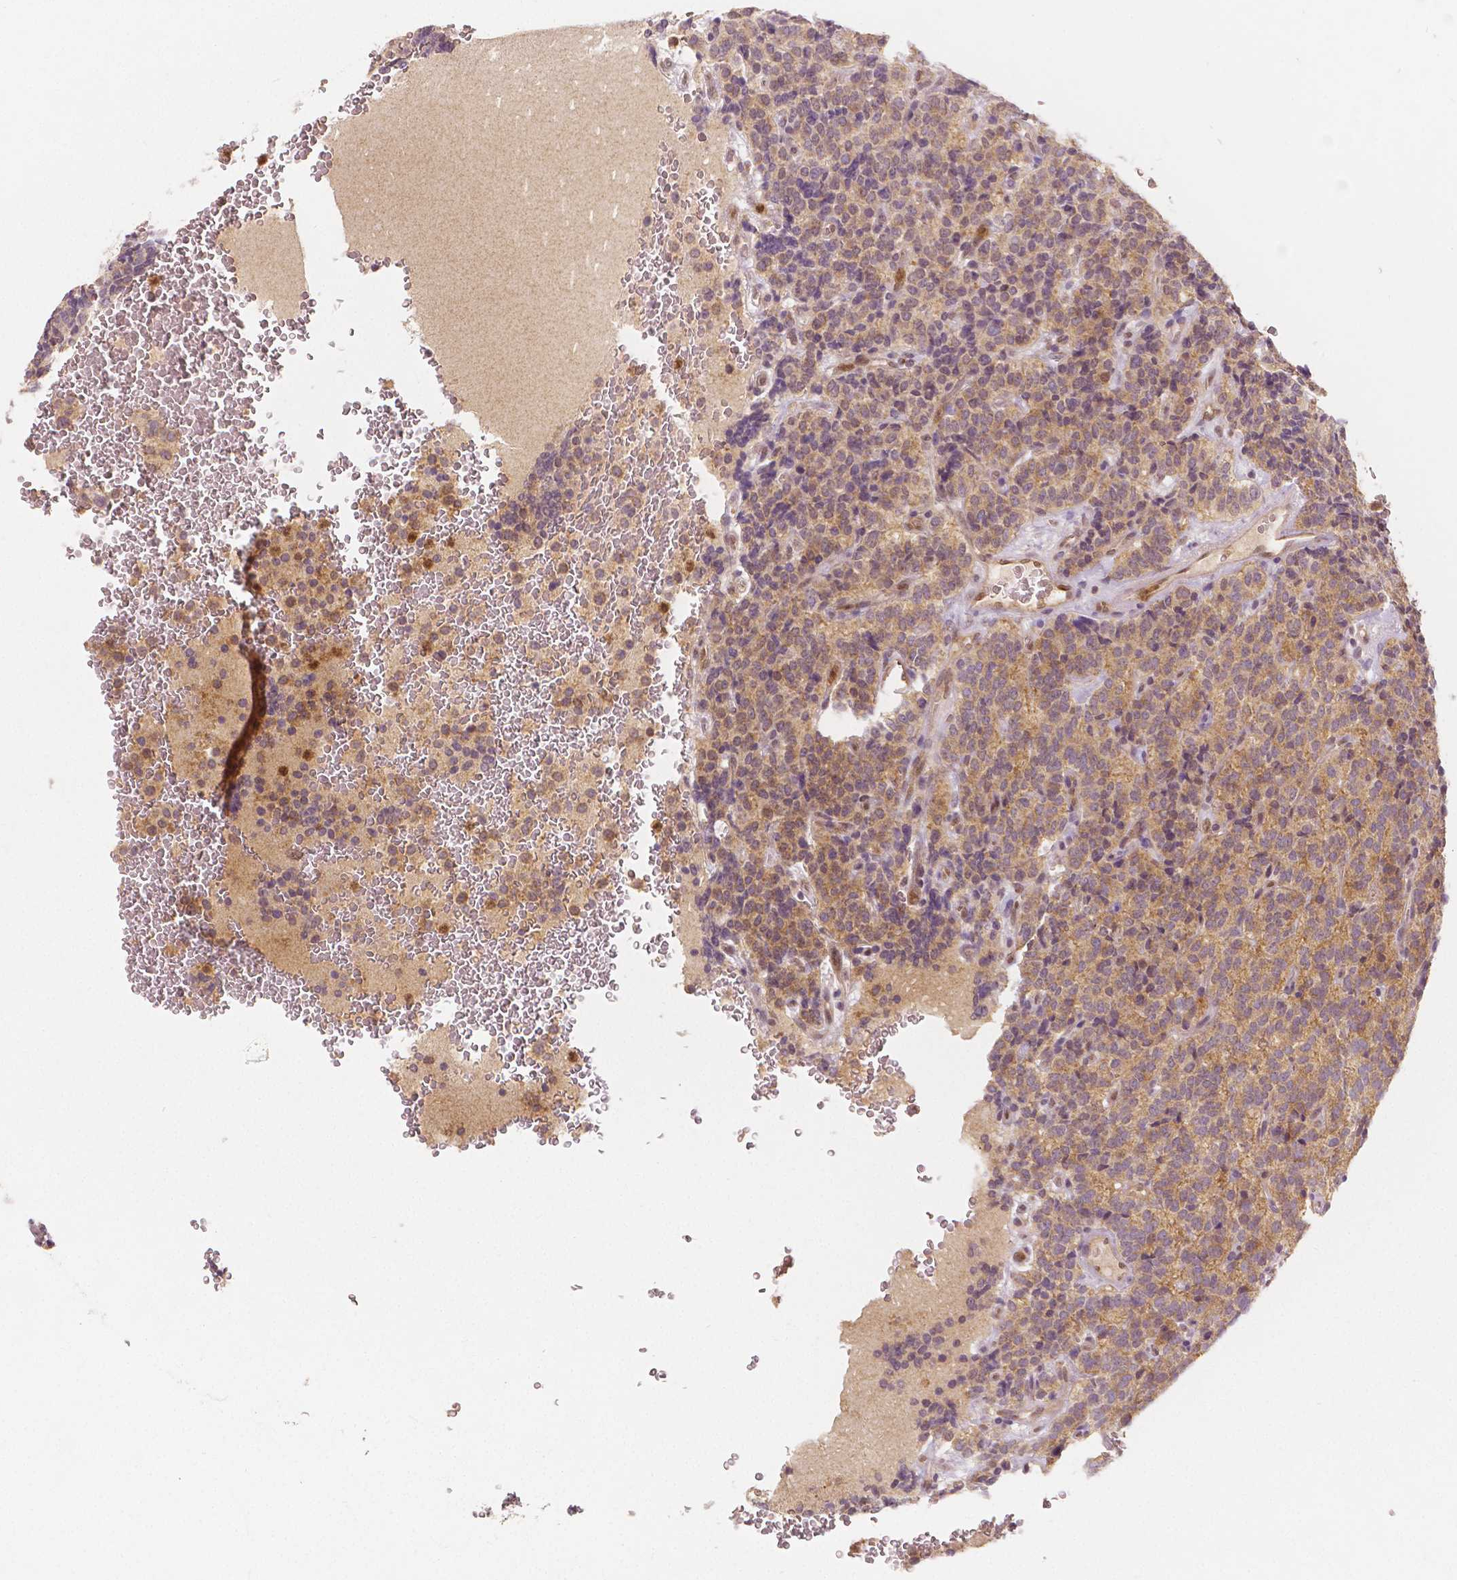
{"staining": {"intensity": "moderate", "quantity": "25%-75%", "location": "cytoplasmic/membranous,nuclear"}, "tissue": "carcinoid", "cell_type": "Tumor cells", "image_type": "cancer", "snomed": [{"axis": "morphology", "description": "Carcinoid, malignant, NOS"}, {"axis": "topography", "description": "Pancreas"}], "caption": "Moderate cytoplasmic/membranous and nuclear protein staining is appreciated in approximately 25%-75% of tumor cells in malignant carcinoid.", "gene": "NAPRT", "patient": {"sex": "male", "age": 36}}